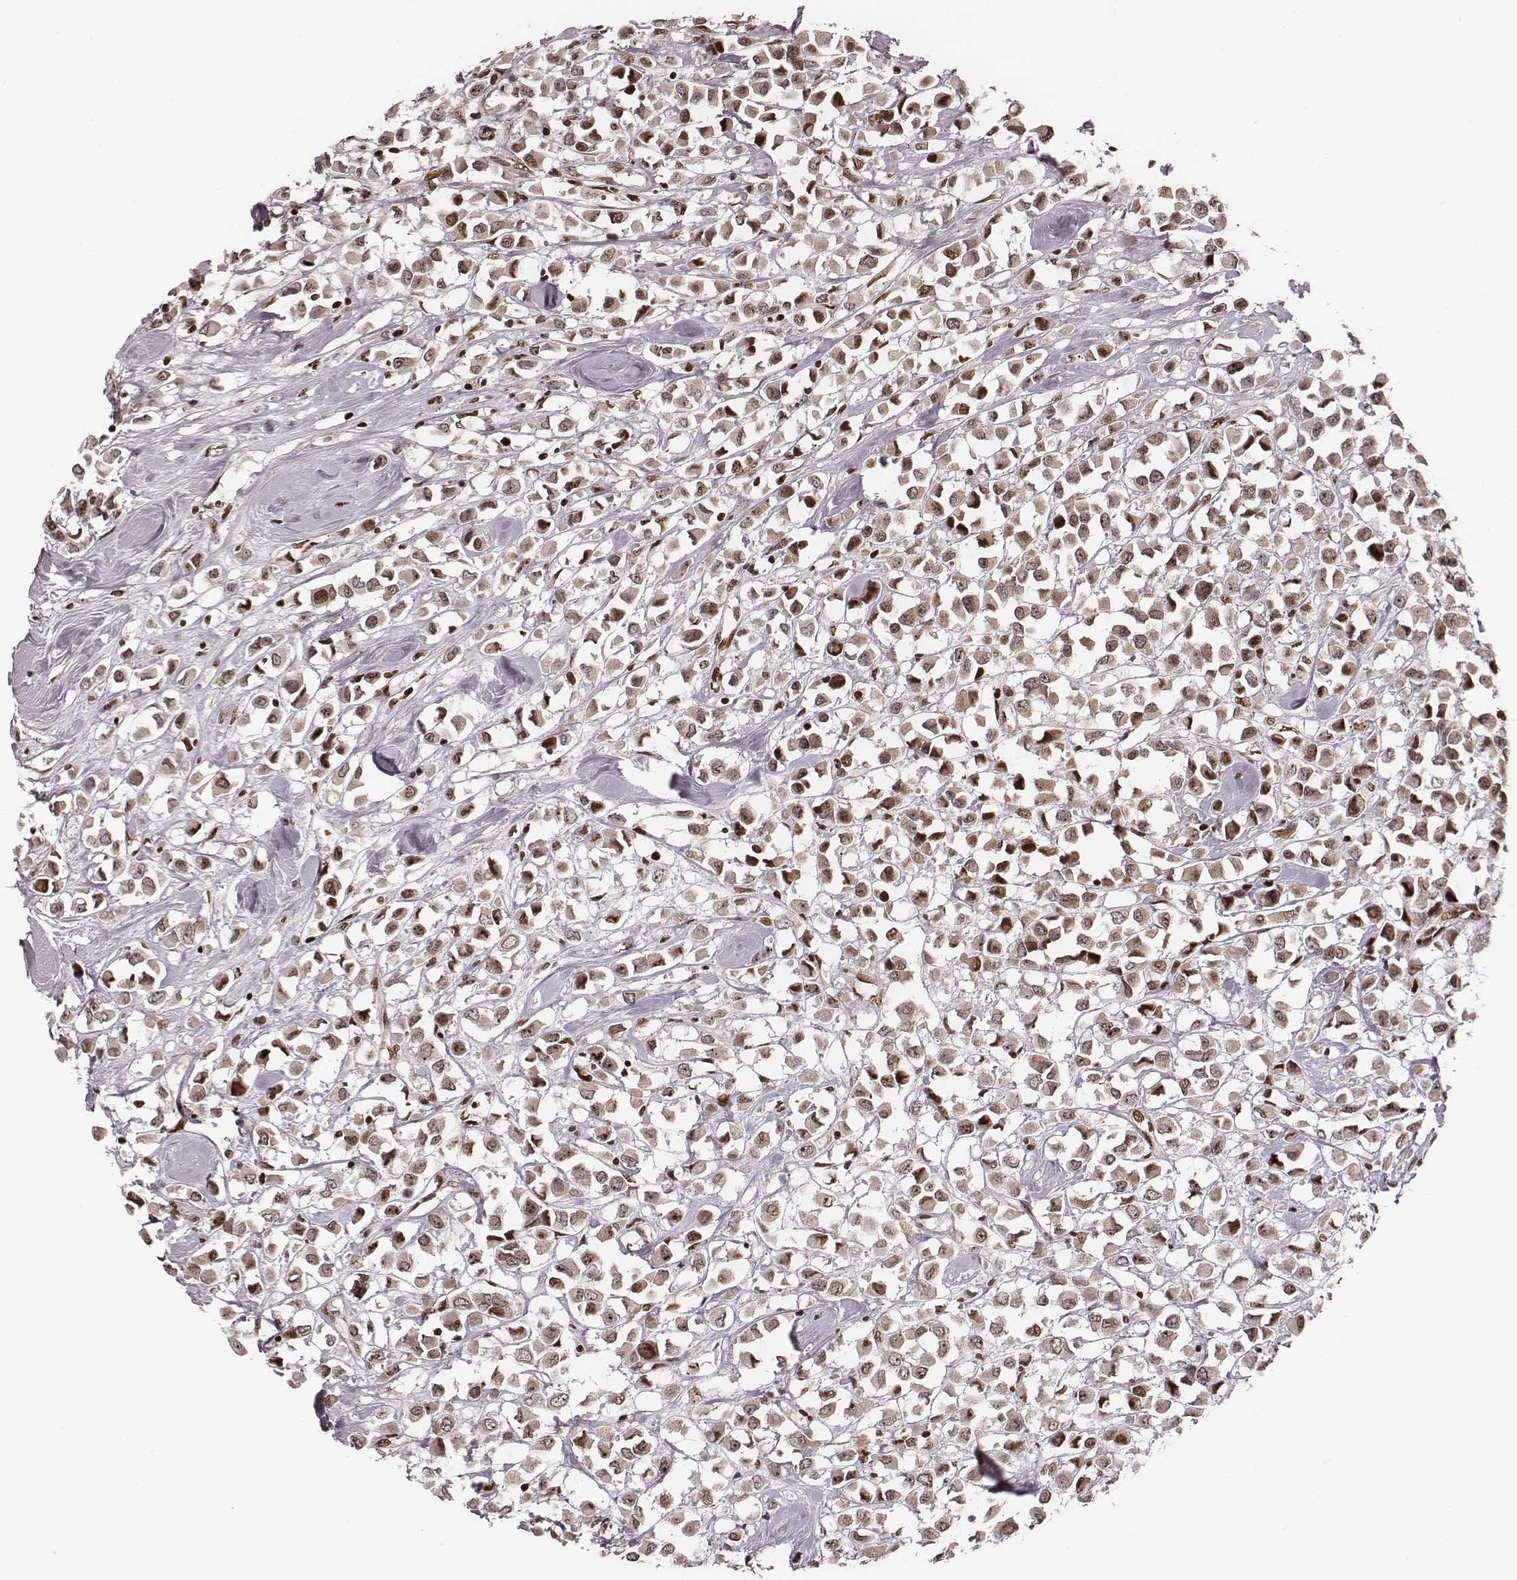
{"staining": {"intensity": "moderate", "quantity": "25%-75%", "location": "cytoplasmic/membranous,nuclear"}, "tissue": "breast cancer", "cell_type": "Tumor cells", "image_type": "cancer", "snomed": [{"axis": "morphology", "description": "Duct carcinoma"}, {"axis": "topography", "description": "Breast"}], "caption": "Breast cancer stained for a protein demonstrates moderate cytoplasmic/membranous and nuclear positivity in tumor cells.", "gene": "VRK3", "patient": {"sex": "female", "age": 61}}